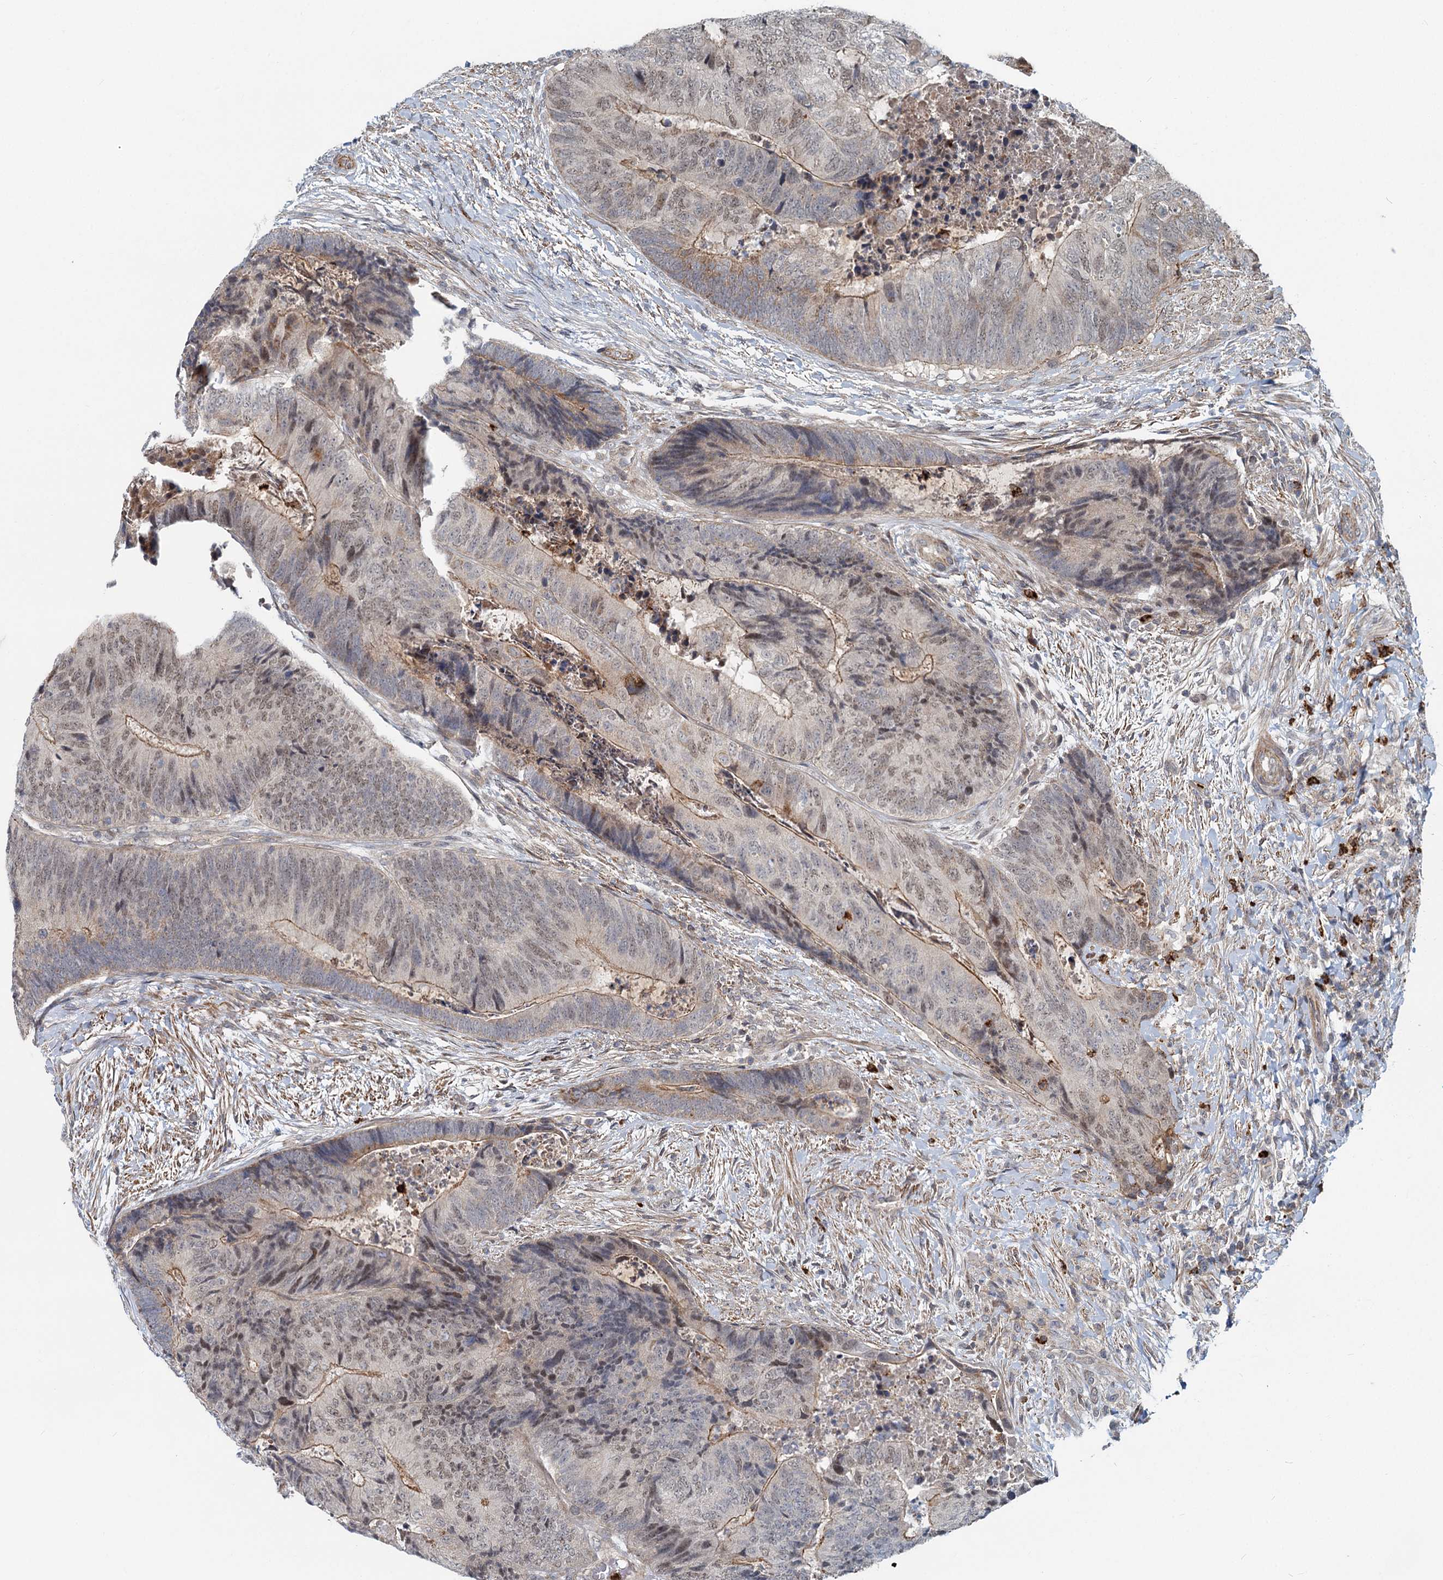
{"staining": {"intensity": "weak", "quantity": "25%-75%", "location": "cytoplasmic/membranous,nuclear"}, "tissue": "colorectal cancer", "cell_type": "Tumor cells", "image_type": "cancer", "snomed": [{"axis": "morphology", "description": "Adenocarcinoma, NOS"}, {"axis": "topography", "description": "Colon"}], "caption": "Protein staining by immunohistochemistry (IHC) exhibits weak cytoplasmic/membranous and nuclear positivity in about 25%-75% of tumor cells in colorectal cancer (adenocarcinoma). The protein of interest is stained brown, and the nuclei are stained in blue (DAB (3,3'-diaminobenzidine) IHC with brightfield microscopy, high magnification).", "gene": "ADCY2", "patient": {"sex": "female", "age": 67}}